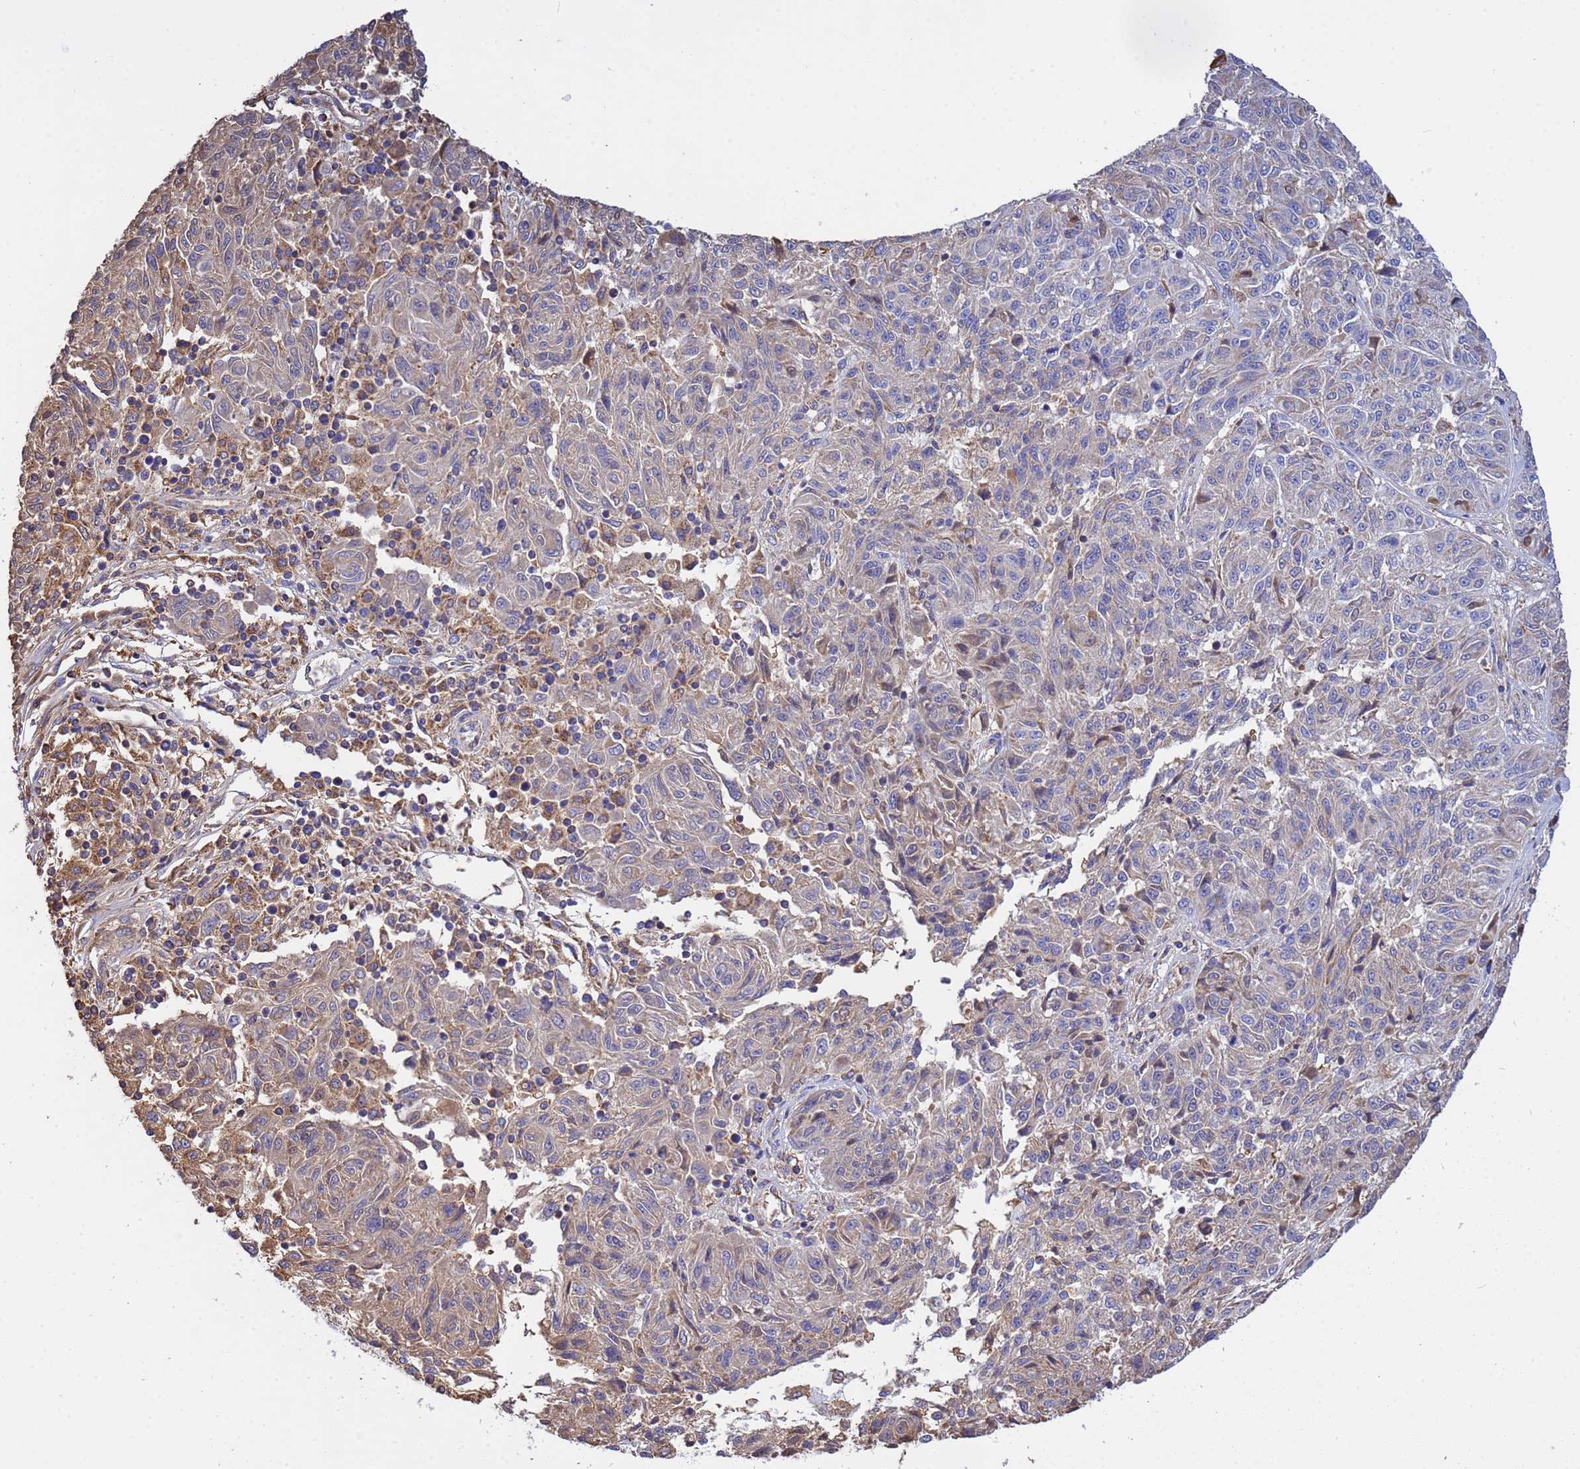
{"staining": {"intensity": "weak", "quantity": "<25%", "location": "cytoplasmic/membranous"}, "tissue": "melanoma", "cell_type": "Tumor cells", "image_type": "cancer", "snomed": [{"axis": "morphology", "description": "Malignant melanoma, NOS"}, {"axis": "topography", "description": "Skin"}], "caption": "Immunohistochemistry of malignant melanoma demonstrates no positivity in tumor cells.", "gene": "GLUD1", "patient": {"sex": "male", "age": 53}}